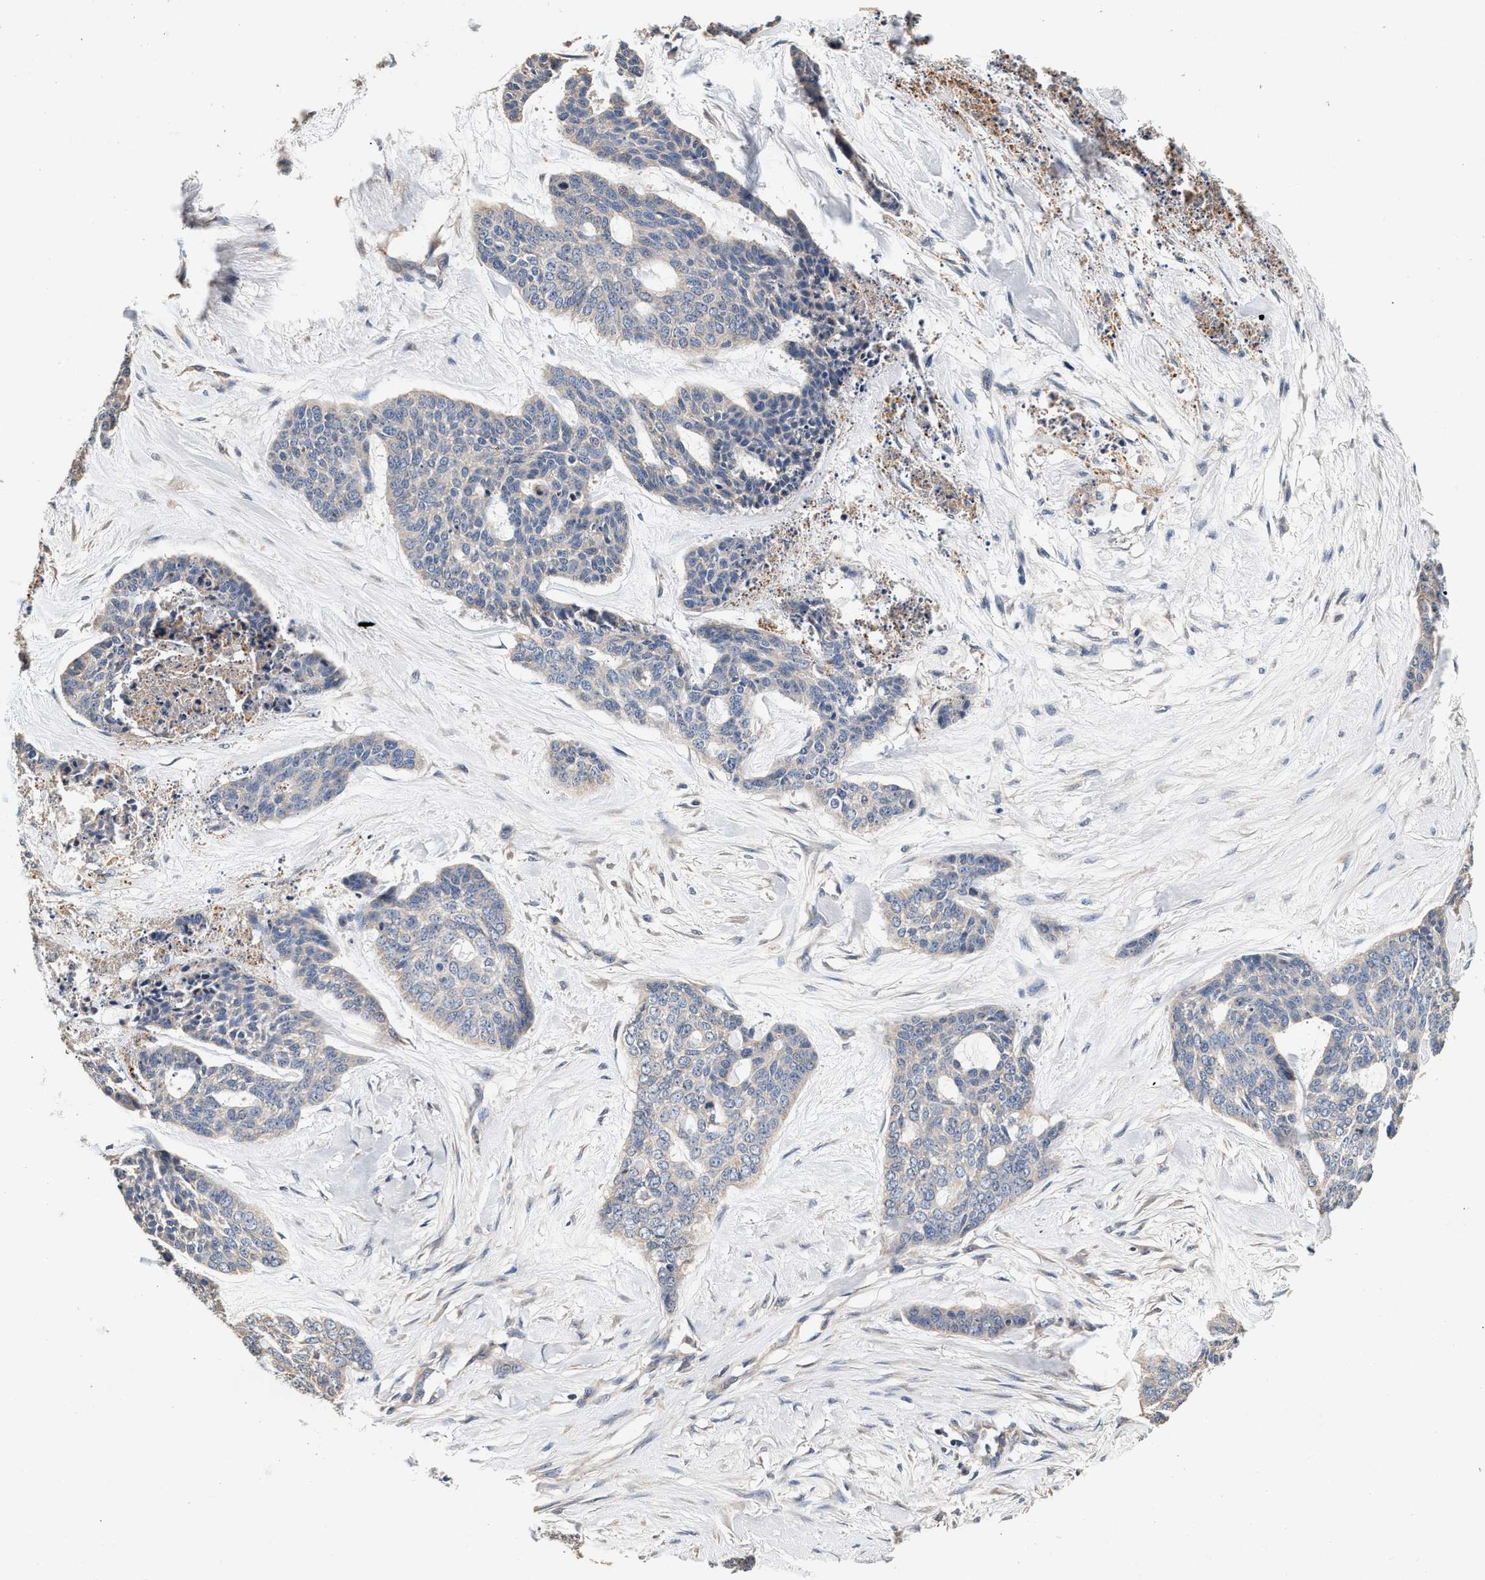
{"staining": {"intensity": "negative", "quantity": "none", "location": "none"}, "tissue": "skin cancer", "cell_type": "Tumor cells", "image_type": "cancer", "snomed": [{"axis": "morphology", "description": "Basal cell carcinoma"}, {"axis": "topography", "description": "Skin"}], "caption": "Immunohistochemical staining of basal cell carcinoma (skin) reveals no significant staining in tumor cells. (Brightfield microscopy of DAB immunohistochemistry (IHC) at high magnification).", "gene": "PTGR3", "patient": {"sex": "female", "age": 64}}